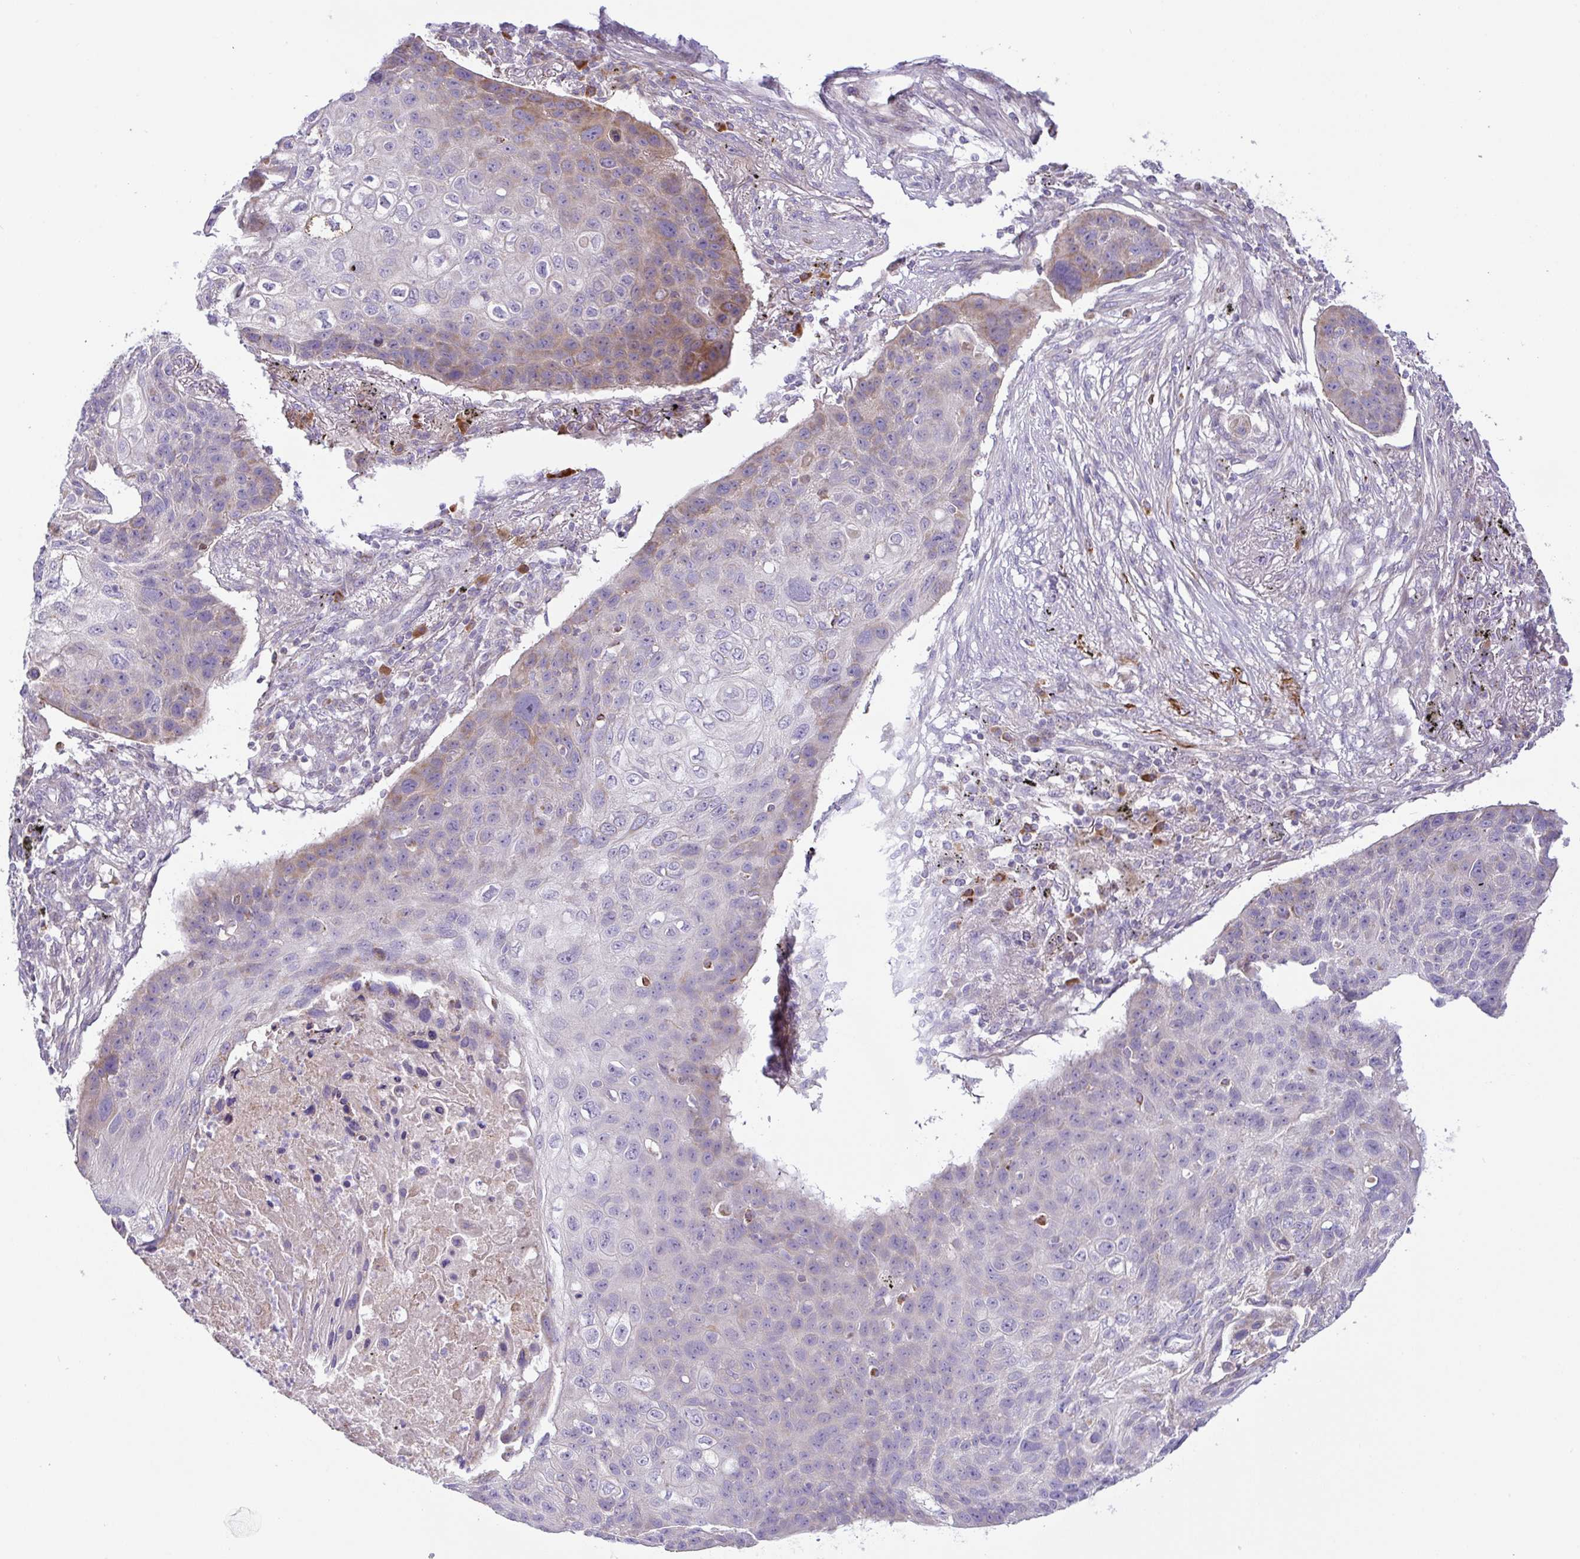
{"staining": {"intensity": "weak", "quantity": "<25%", "location": "cytoplasmic/membranous"}, "tissue": "lung cancer", "cell_type": "Tumor cells", "image_type": "cancer", "snomed": [{"axis": "morphology", "description": "Squamous cell carcinoma, NOS"}, {"axis": "topography", "description": "Lung"}], "caption": "The histopathology image displays no significant expression in tumor cells of squamous cell carcinoma (lung).", "gene": "CHDH", "patient": {"sex": "female", "age": 63}}